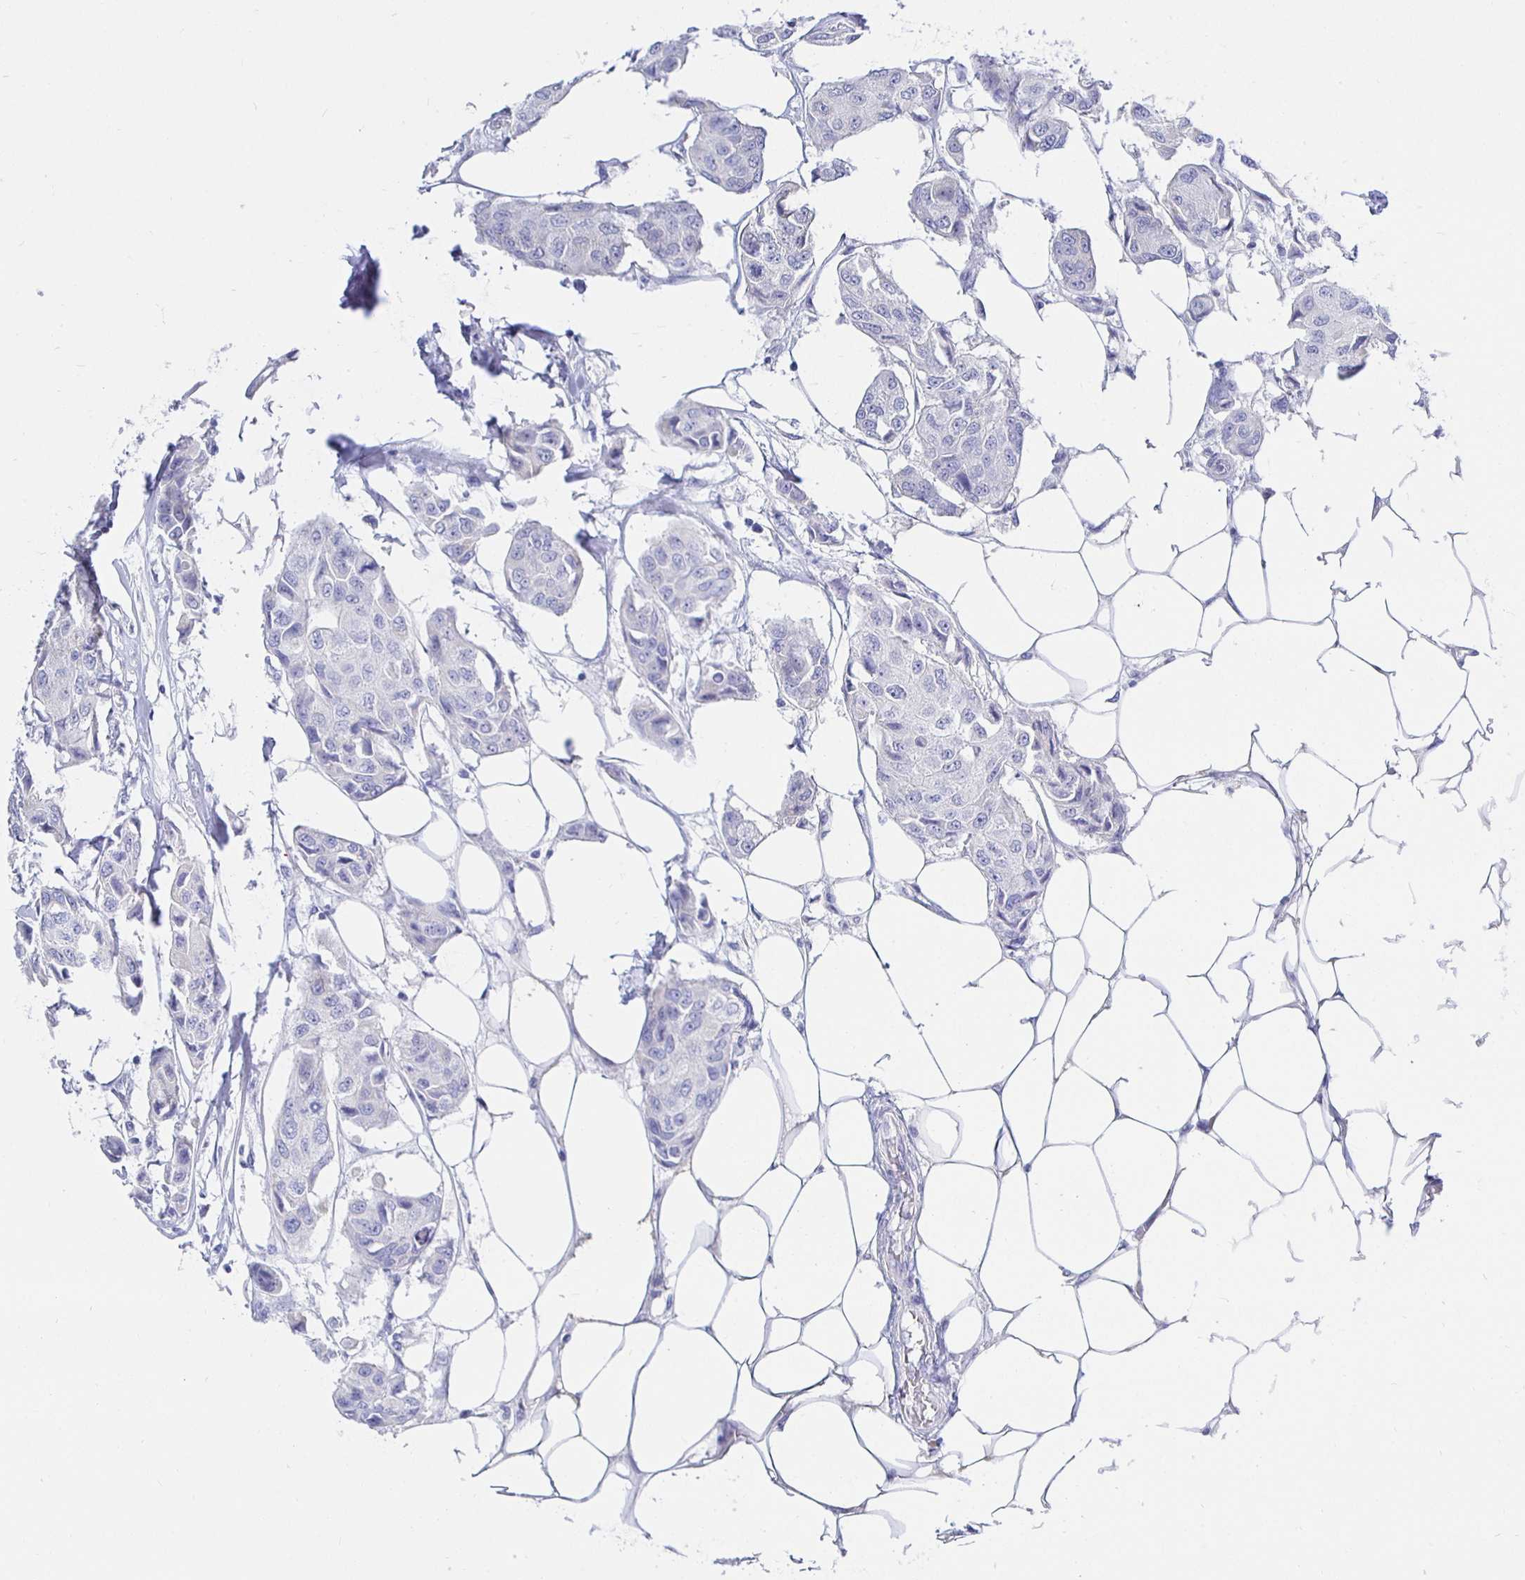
{"staining": {"intensity": "negative", "quantity": "none", "location": "none"}, "tissue": "breast cancer", "cell_type": "Tumor cells", "image_type": "cancer", "snomed": [{"axis": "morphology", "description": "Duct carcinoma"}, {"axis": "topography", "description": "Breast"}, {"axis": "topography", "description": "Lymph node"}], "caption": "The histopathology image displays no significant expression in tumor cells of invasive ductal carcinoma (breast).", "gene": "UMOD", "patient": {"sex": "female", "age": 80}}